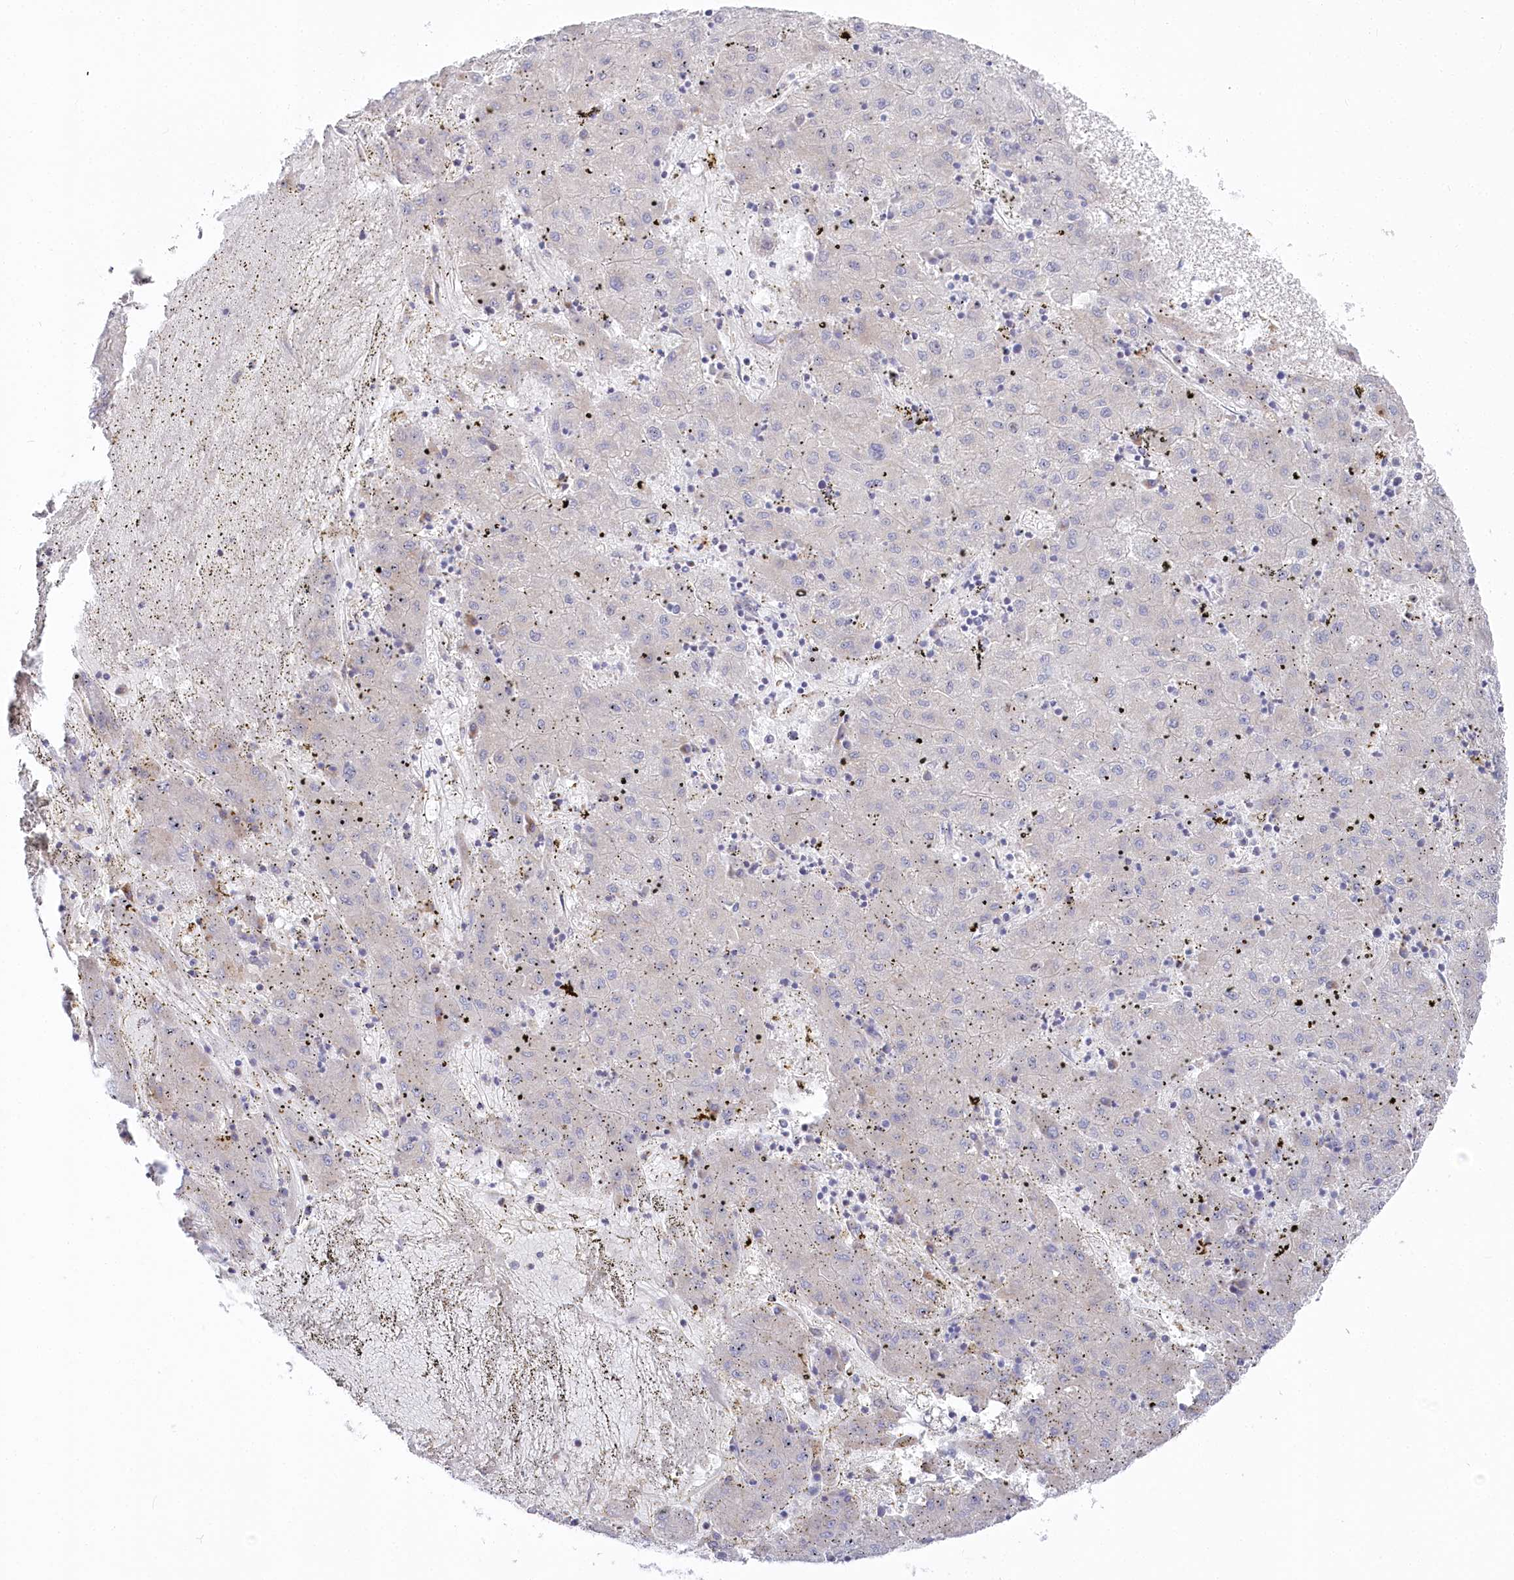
{"staining": {"intensity": "negative", "quantity": "none", "location": "none"}, "tissue": "liver cancer", "cell_type": "Tumor cells", "image_type": "cancer", "snomed": [{"axis": "morphology", "description": "Carcinoma, Hepatocellular, NOS"}, {"axis": "topography", "description": "Liver"}], "caption": "This is an IHC micrograph of liver cancer (hepatocellular carcinoma). There is no expression in tumor cells.", "gene": "POGLUT1", "patient": {"sex": "male", "age": 72}}